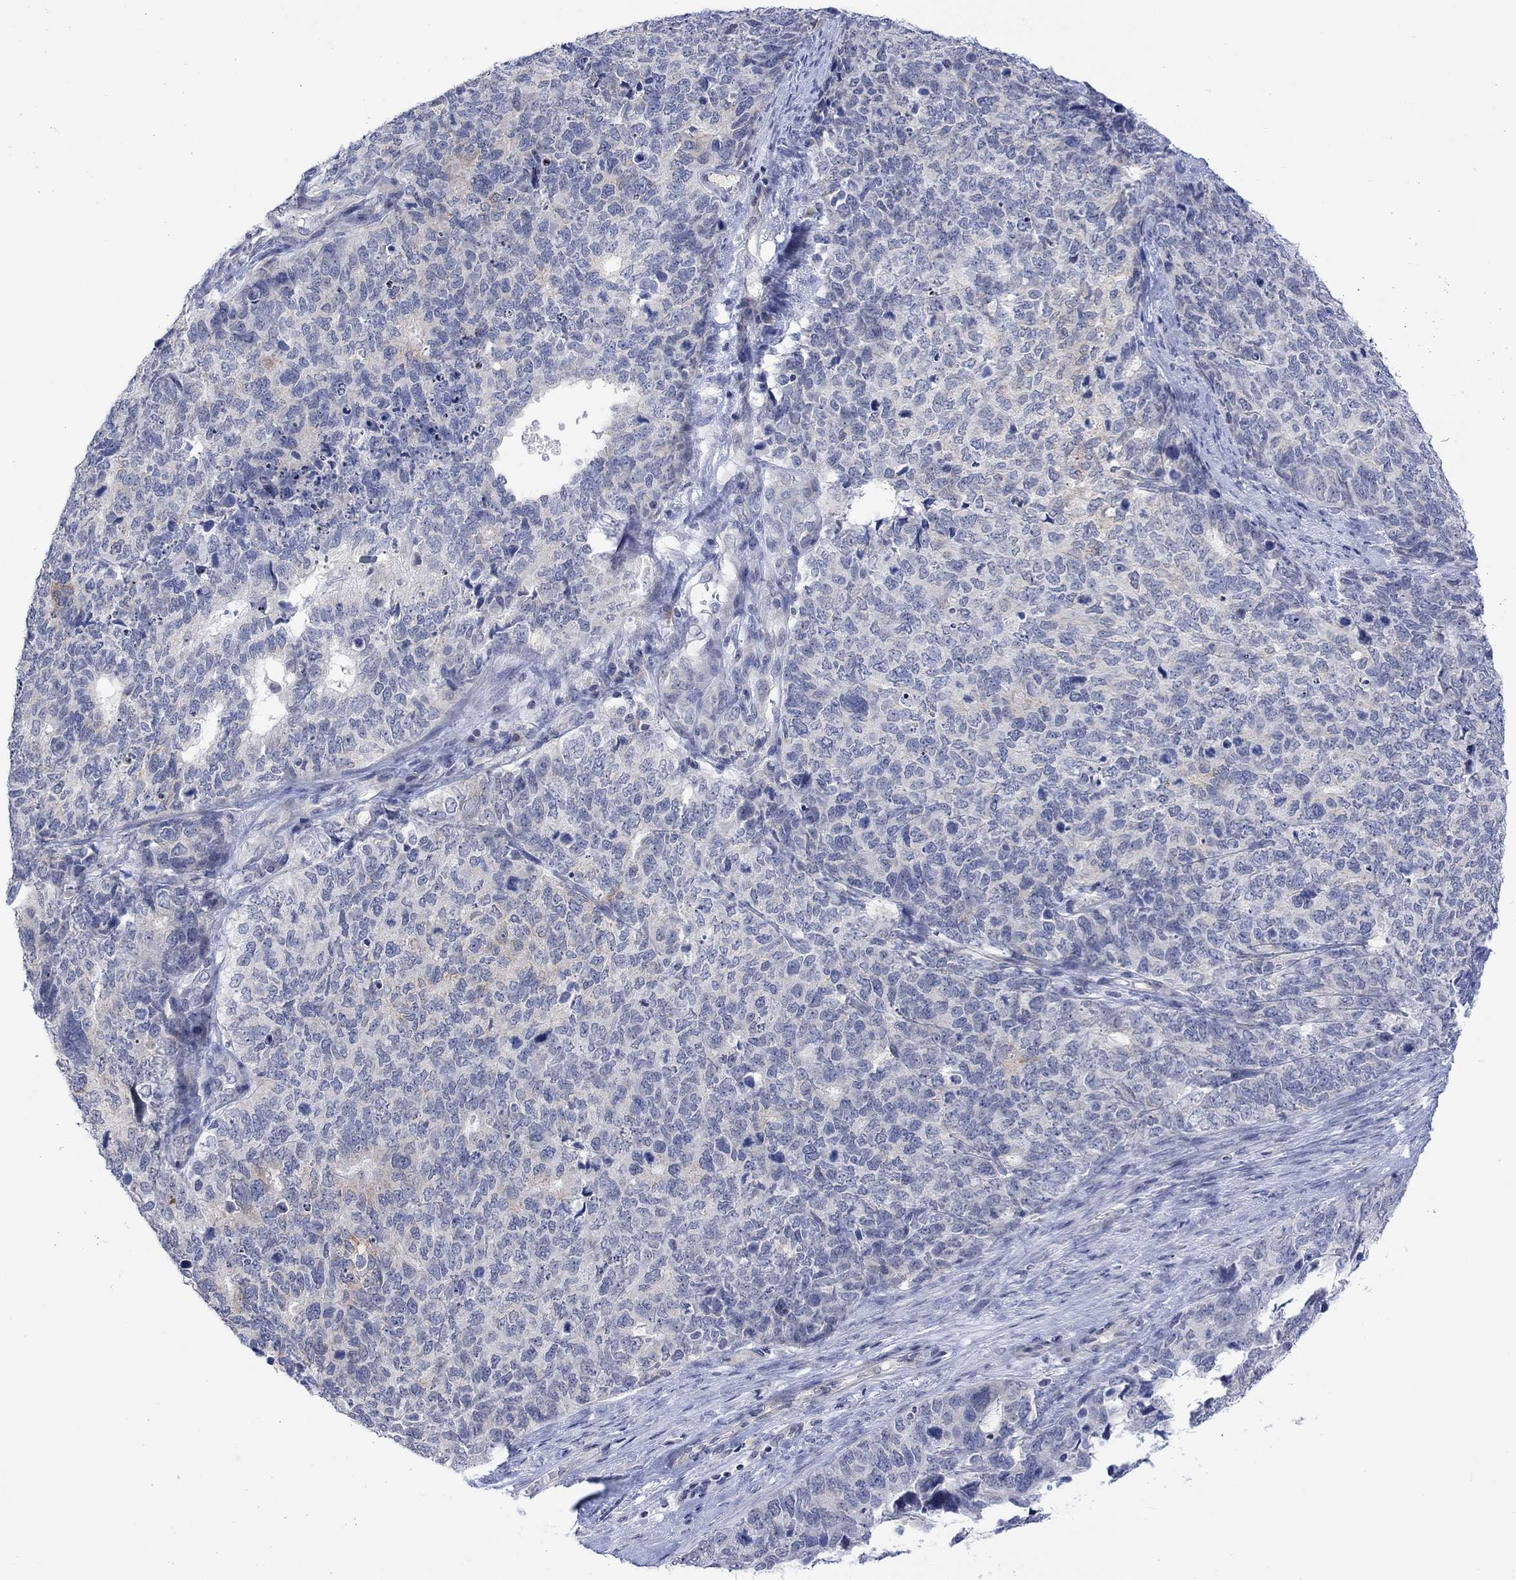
{"staining": {"intensity": "negative", "quantity": "none", "location": "none"}, "tissue": "cervical cancer", "cell_type": "Tumor cells", "image_type": "cancer", "snomed": [{"axis": "morphology", "description": "Squamous cell carcinoma, NOS"}, {"axis": "topography", "description": "Cervix"}], "caption": "Tumor cells show no significant protein staining in cervical cancer.", "gene": "DCX", "patient": {"sex": "female", "age": 63}}